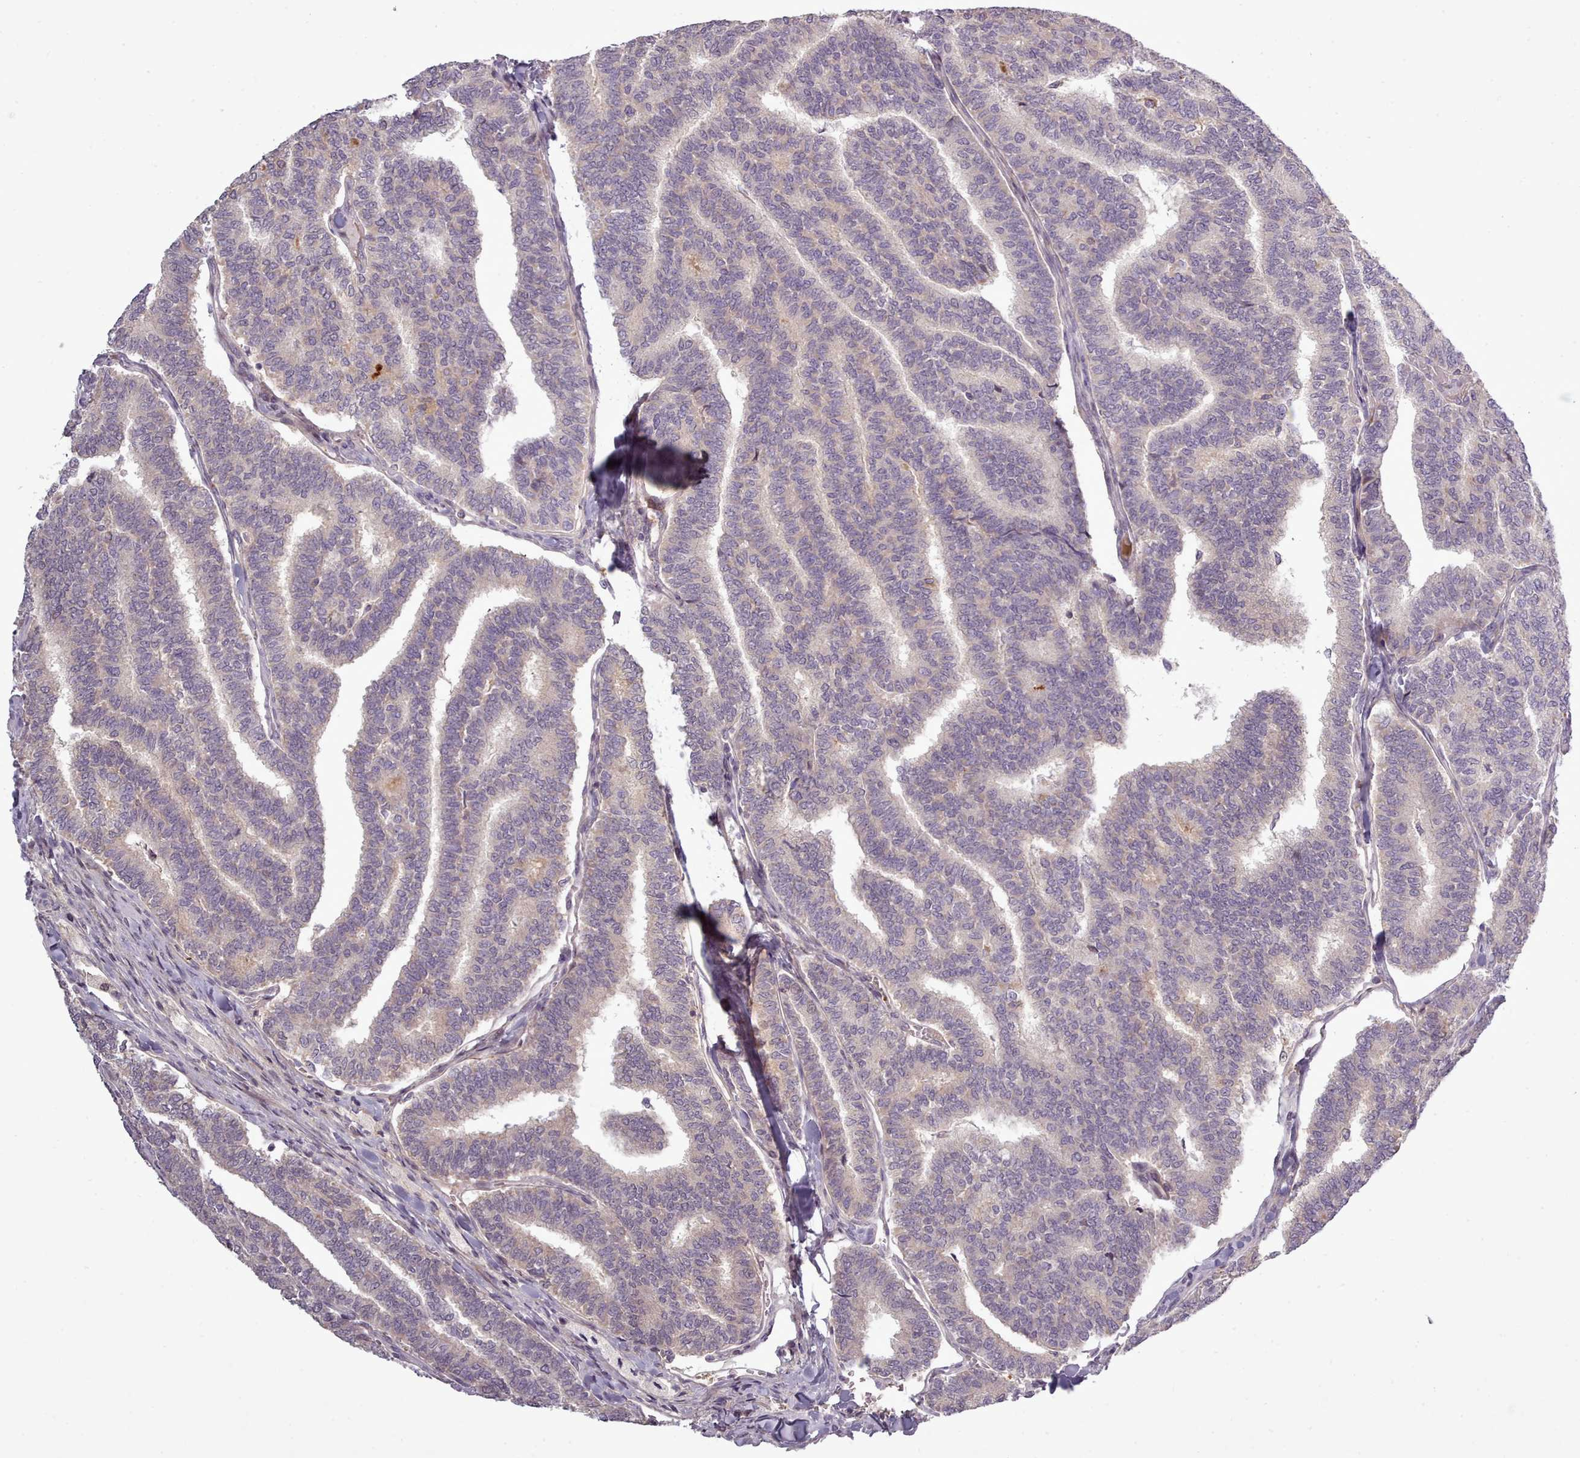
{"staining": {"intensity": "negative", "quantity": "none", "location": "none"}, "tissue": "thyroid cancer", "cell_type": "Tumor cells", "image_type": "cancer", "snomed": [{"axis": "morphology", "description": "Papillary adenocarcinoma, NOS"}, {"axis": "topography", "description": "Thyroid gland"}], "caption": "There is no significant expression in tumor cells of thyroid cancer (papillary adenocarcinoma). (Immunohistochemistry, brightfield microscopy, high magnification).", "gene": "LEFTY2", "patient": {"sex": "female", "age": 35}}